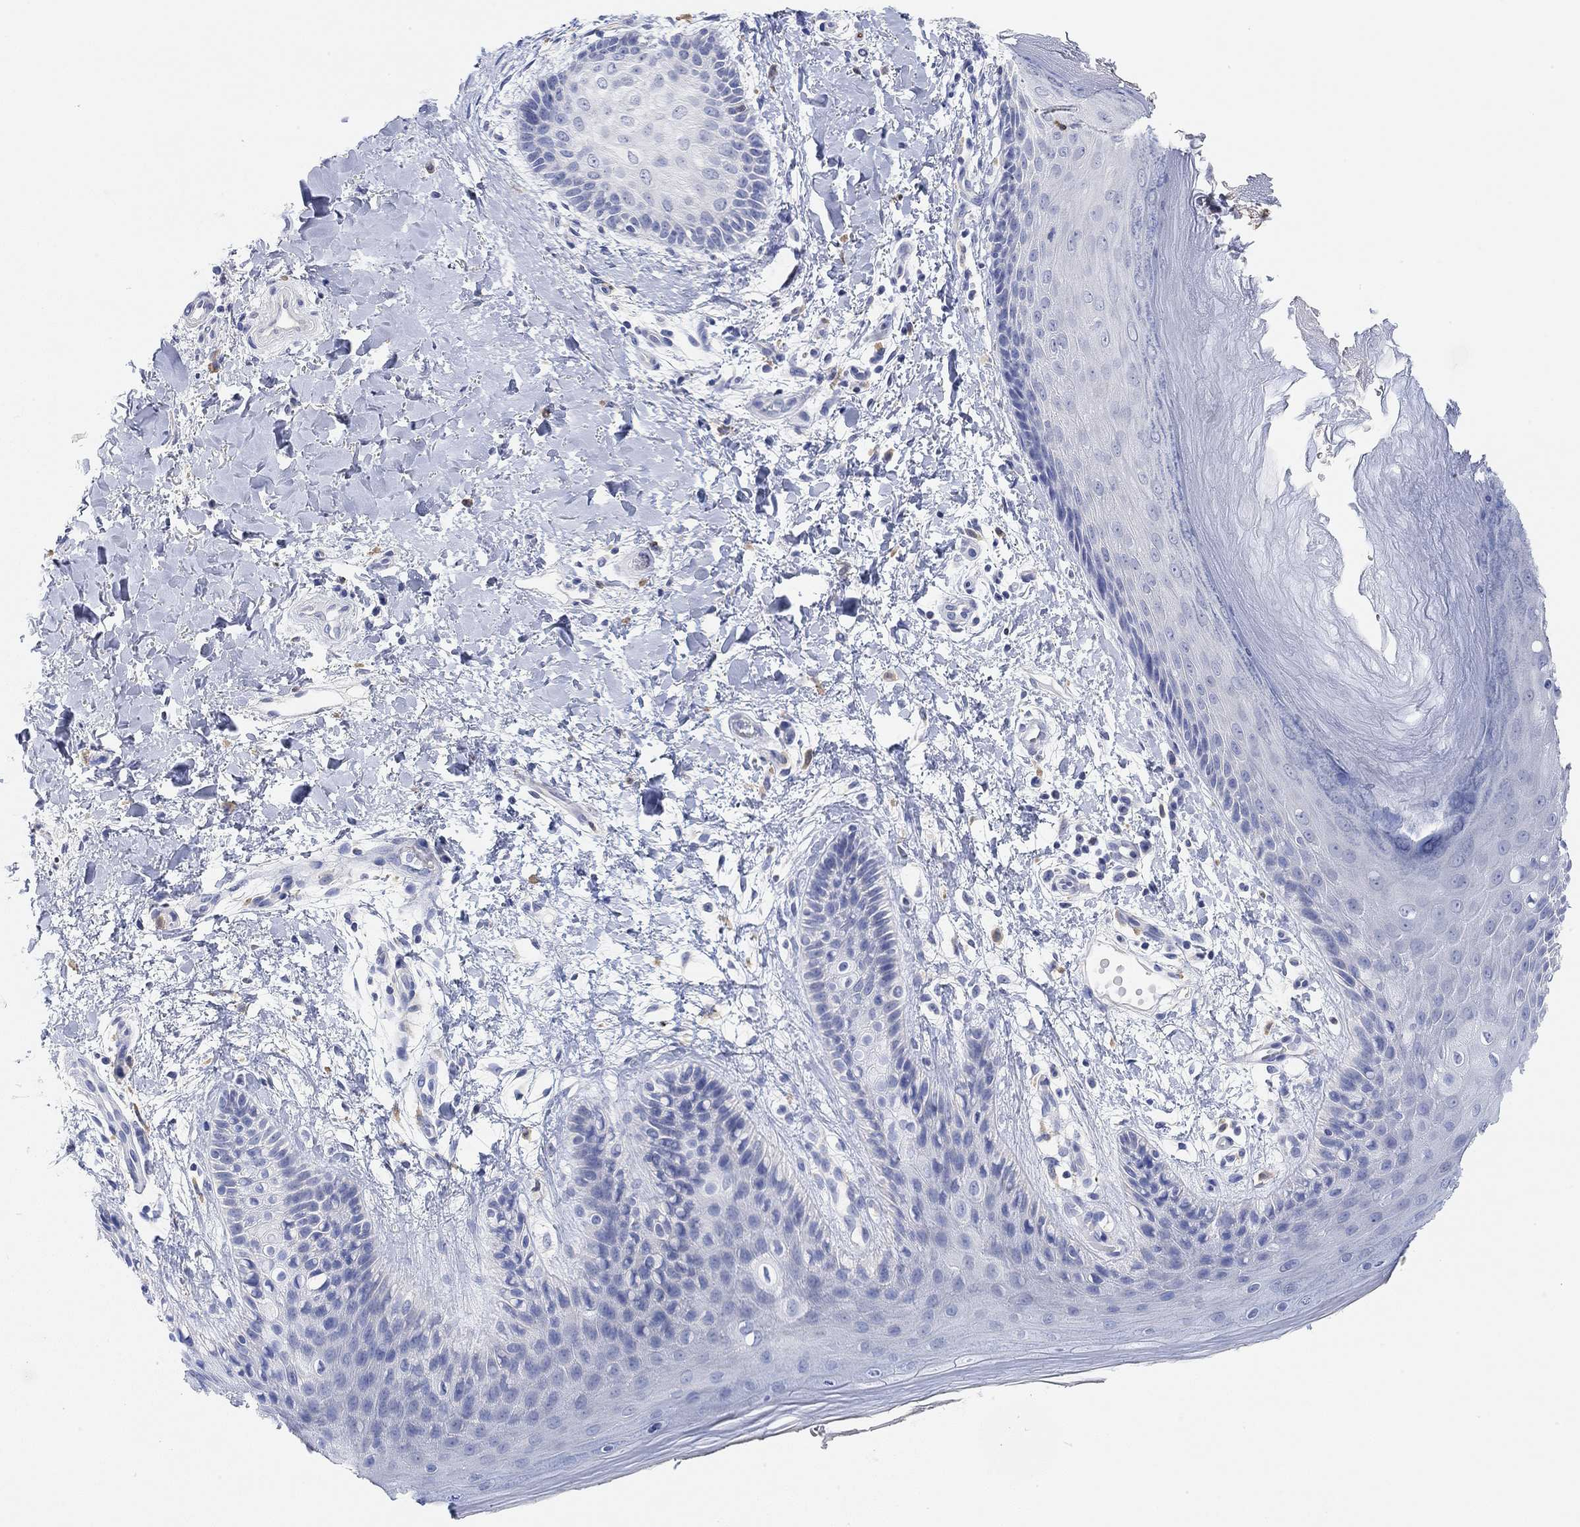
{"staining": {"intensity": "negative", "quantity": "none", "location": "none"}, "tissue": "skin", "cell_type": "Epidermal cells", "image_type": "normal", "snomed": [{"axis": "morphology", "description": "Normal tissue, NOS"}, {"axis": "topography", "description": "Anal"}], "caption": "High power microscopy image of an immunohistochemistry histopathology image of unremarkable skin, revealing no significant positivity in epidermal cells.", "gene": "VAT1L", "patient": {"sex": "male", "age": 36}}